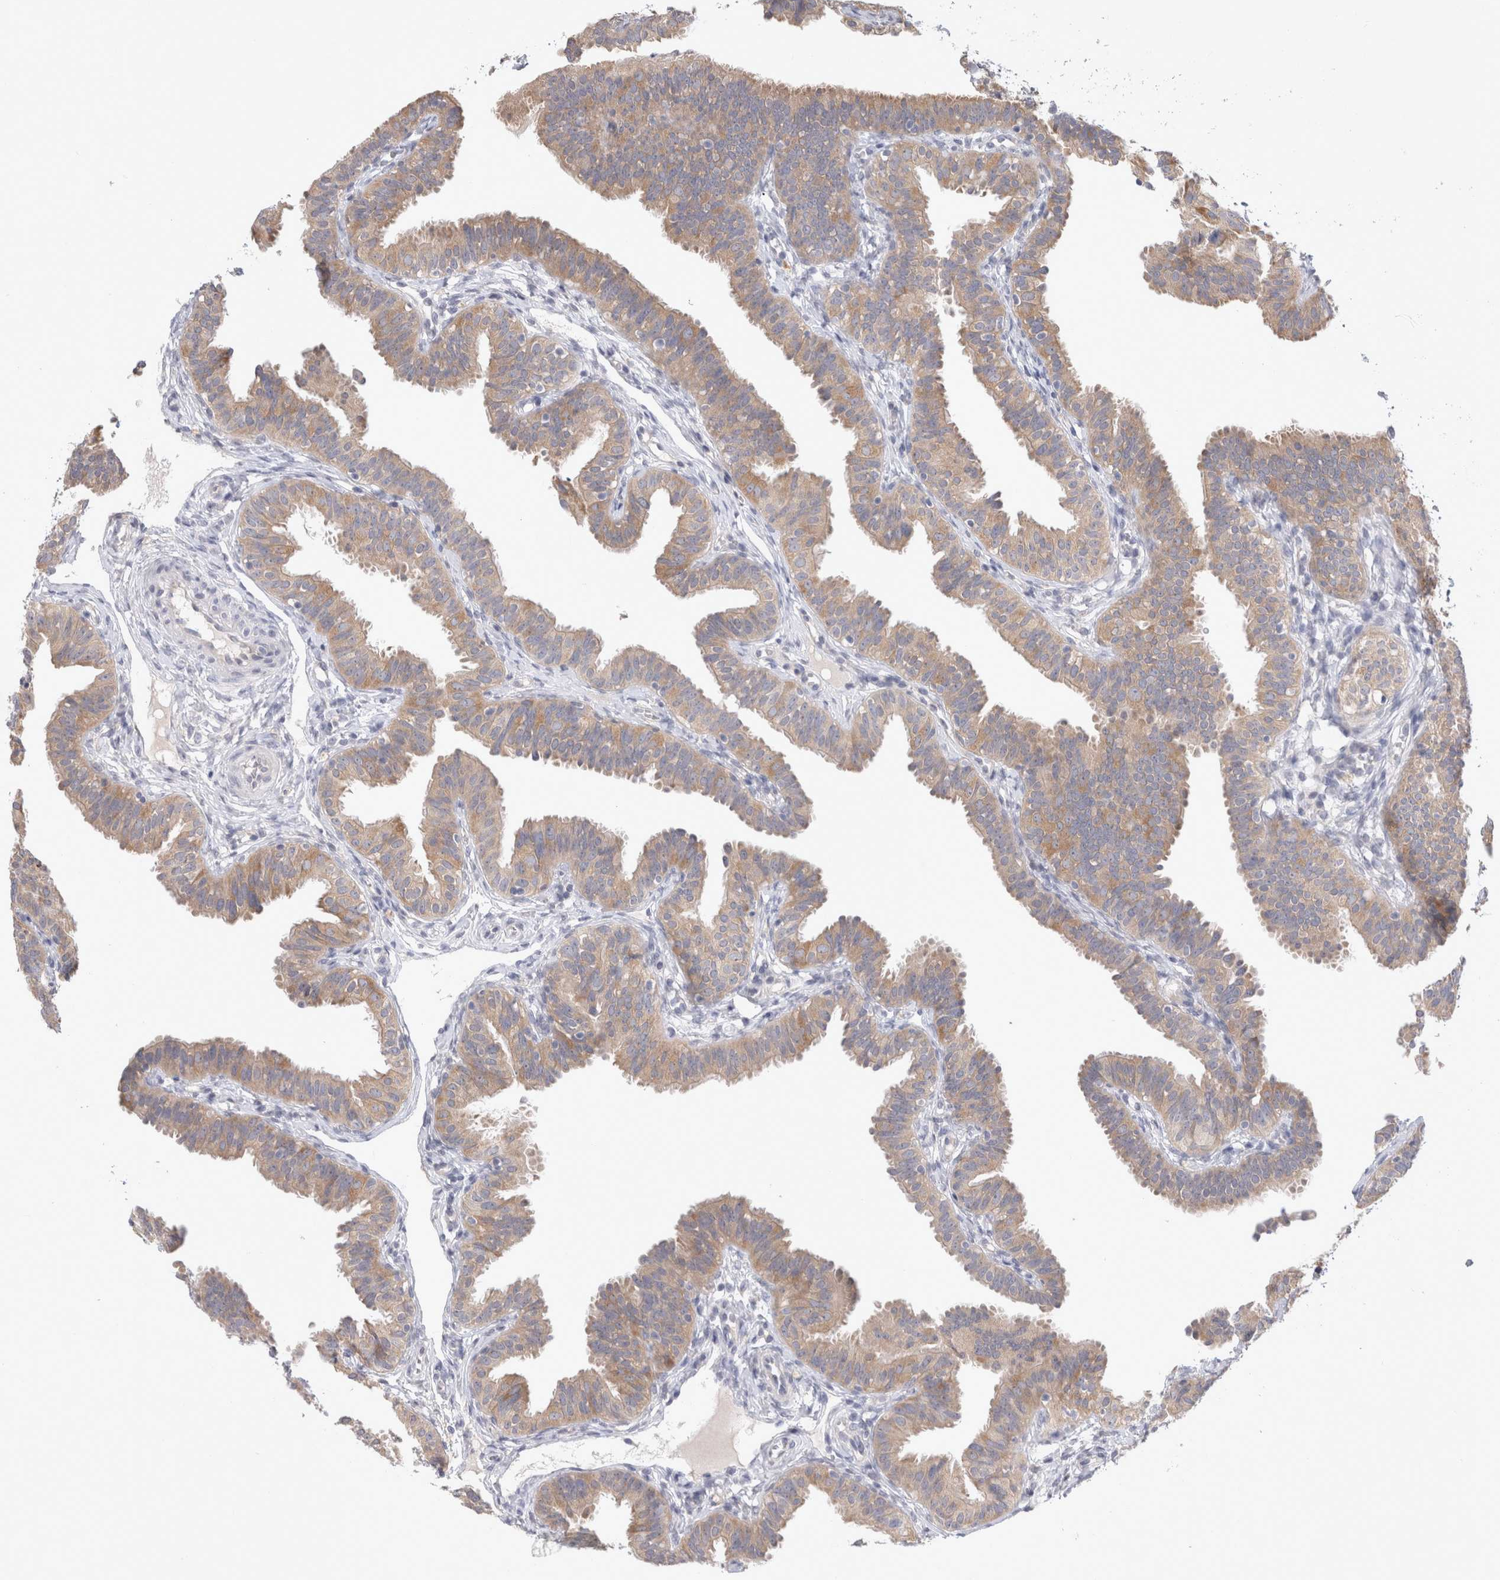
{"staining": {"intensity": "moderate", "quantity": ">75%", "location": "cytoplasmic/membranous"}, "tissue": "fallopian tube", "cell_type": "Glandular cells", "image_type": "normal", "snomed": [{"axis": "morphology", "description": "Normal tissue, NOS"}, {"axis": "topography", "description": "Fallopian tube"}], "caption": "IHC of unremarkable human fallopian tube reveals medium levels of moderate cytoplasmic/membranous positivity in about >75% of glandular cells. Immunohistochemistry (ihc) stains the protein in brown and the nuclei are stained blue.", "gene": "NEDD4L", "patient": {"sex": "female", "age": 35}}